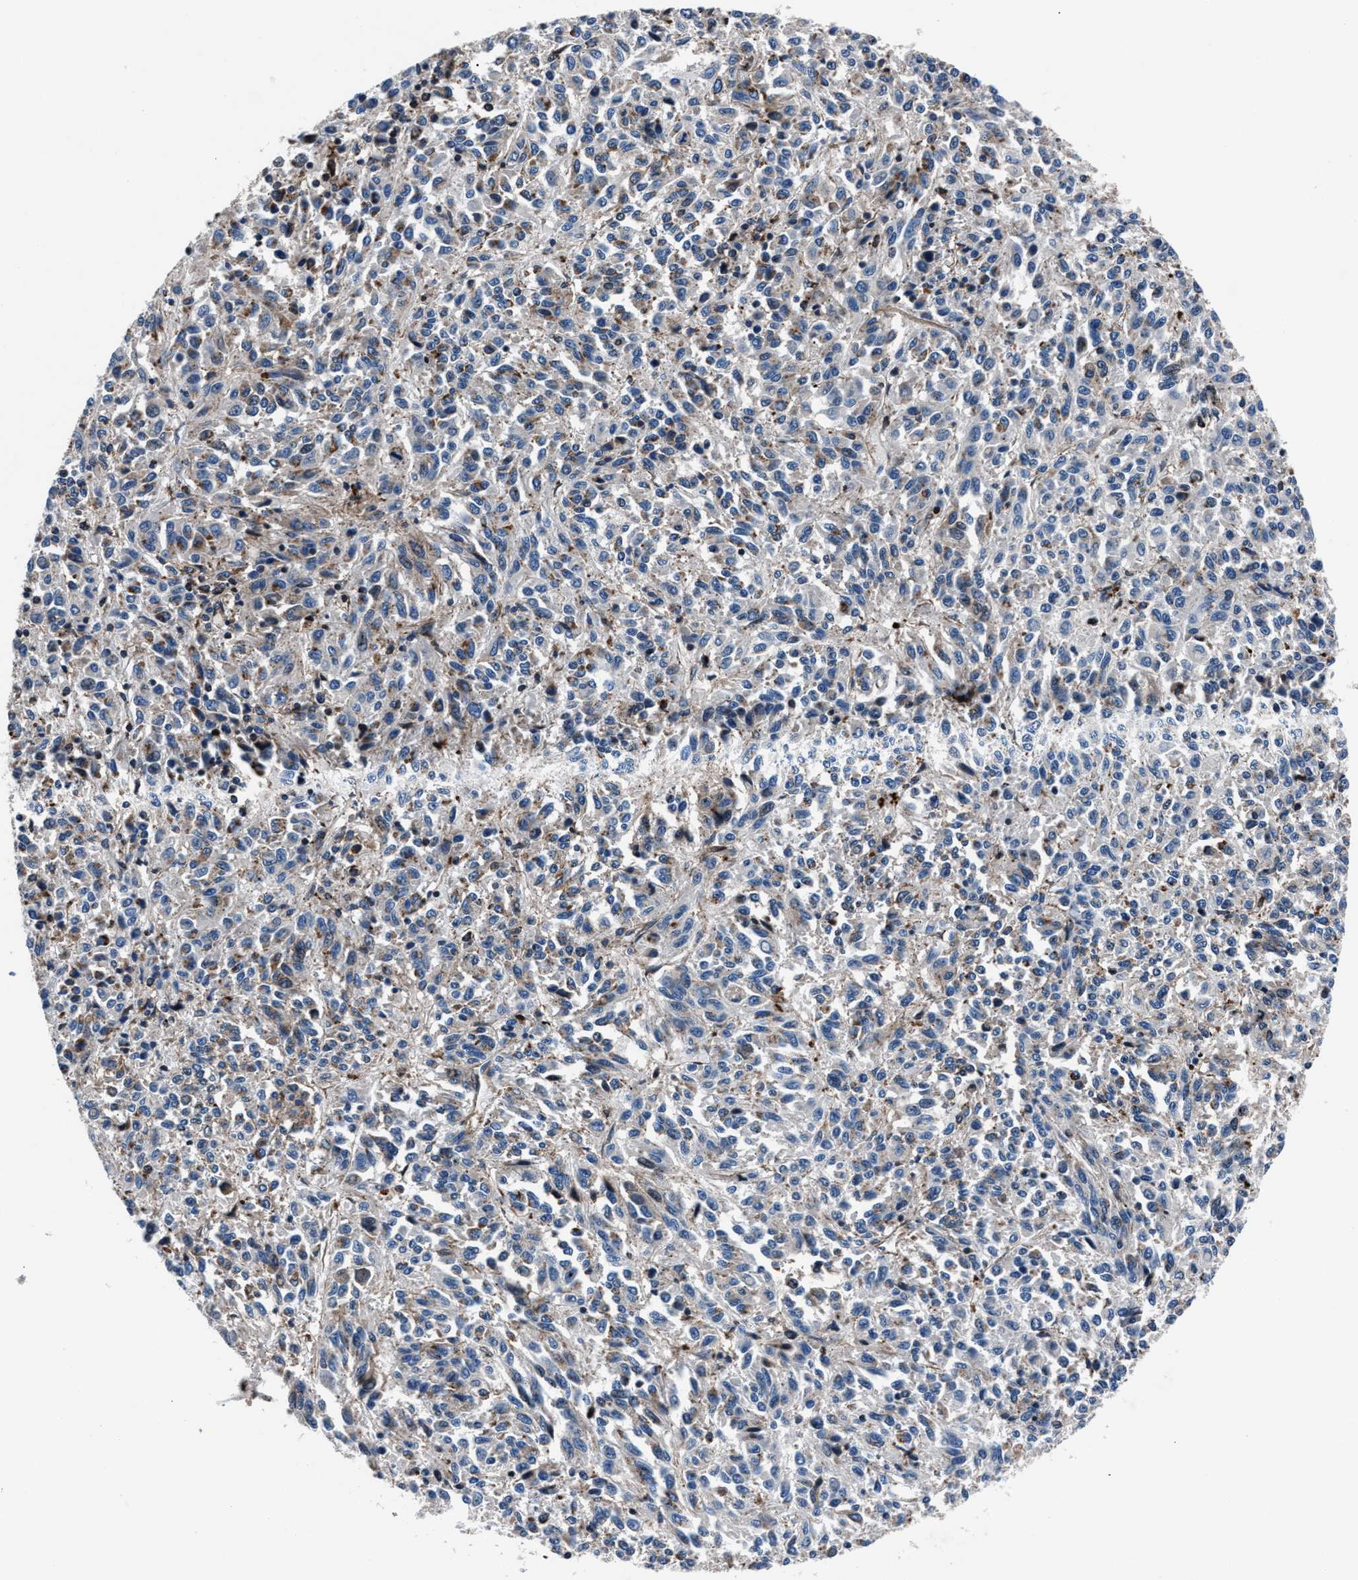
{"staining": {"intensity": "negative", "quantity": "none", "location": "none"}, "tissue": "melanoma", "cell_type": "Tumor cells", "image_type": "cancer", "snomed": [{"axis": "morphology", "description": "Malignant melanoma, Metastatic site"}, {"axis": "topography", "description": "Lung"}], "caption": "This photomicrograph is of melanoma stained with IHC to label a protein in brown with the nuclei are counter-stained blue. There is no expression in tumor cells.", "gene": "MFSD11", "patient": {"sex": "male", "age": 64}}